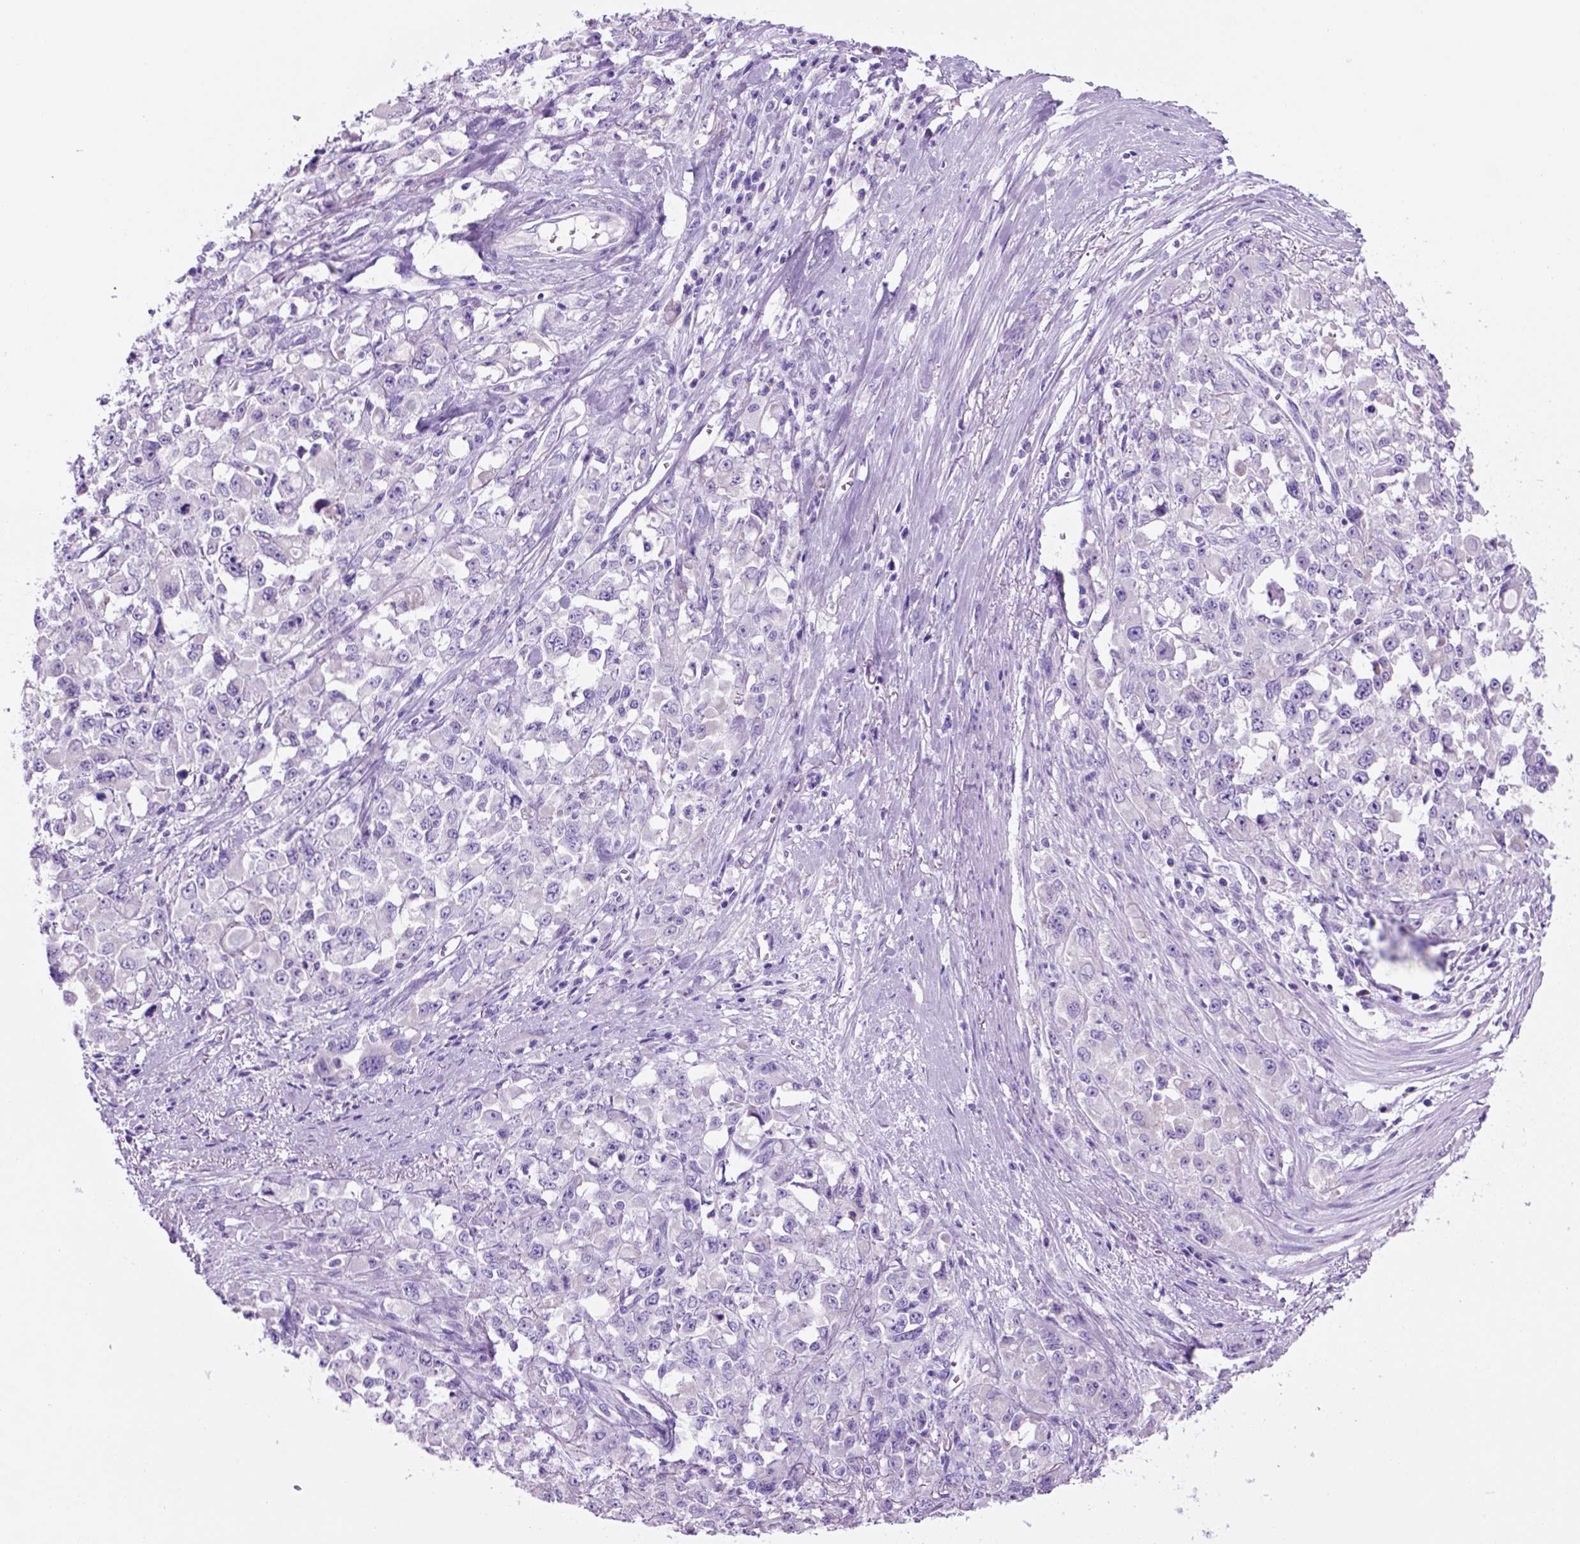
{"staining": {"intensity": "negative", "quantity": "none", "location": "none"}, "tissue": "stomach cancer", "cell_type": "Tumor cells", "image_type": "cancer", "snomed": [{"axis": "morphology", "description": "Adenocarcinoma, NOS"}, {"axis": "topography", "description": "Stomach"}], "caption": "A micrograph of human adenocarcinoma (stomach) is negative for staining in tumor cells.", "gene": "HHIPL2", "patient": {"sex": "female", "age": 76}}